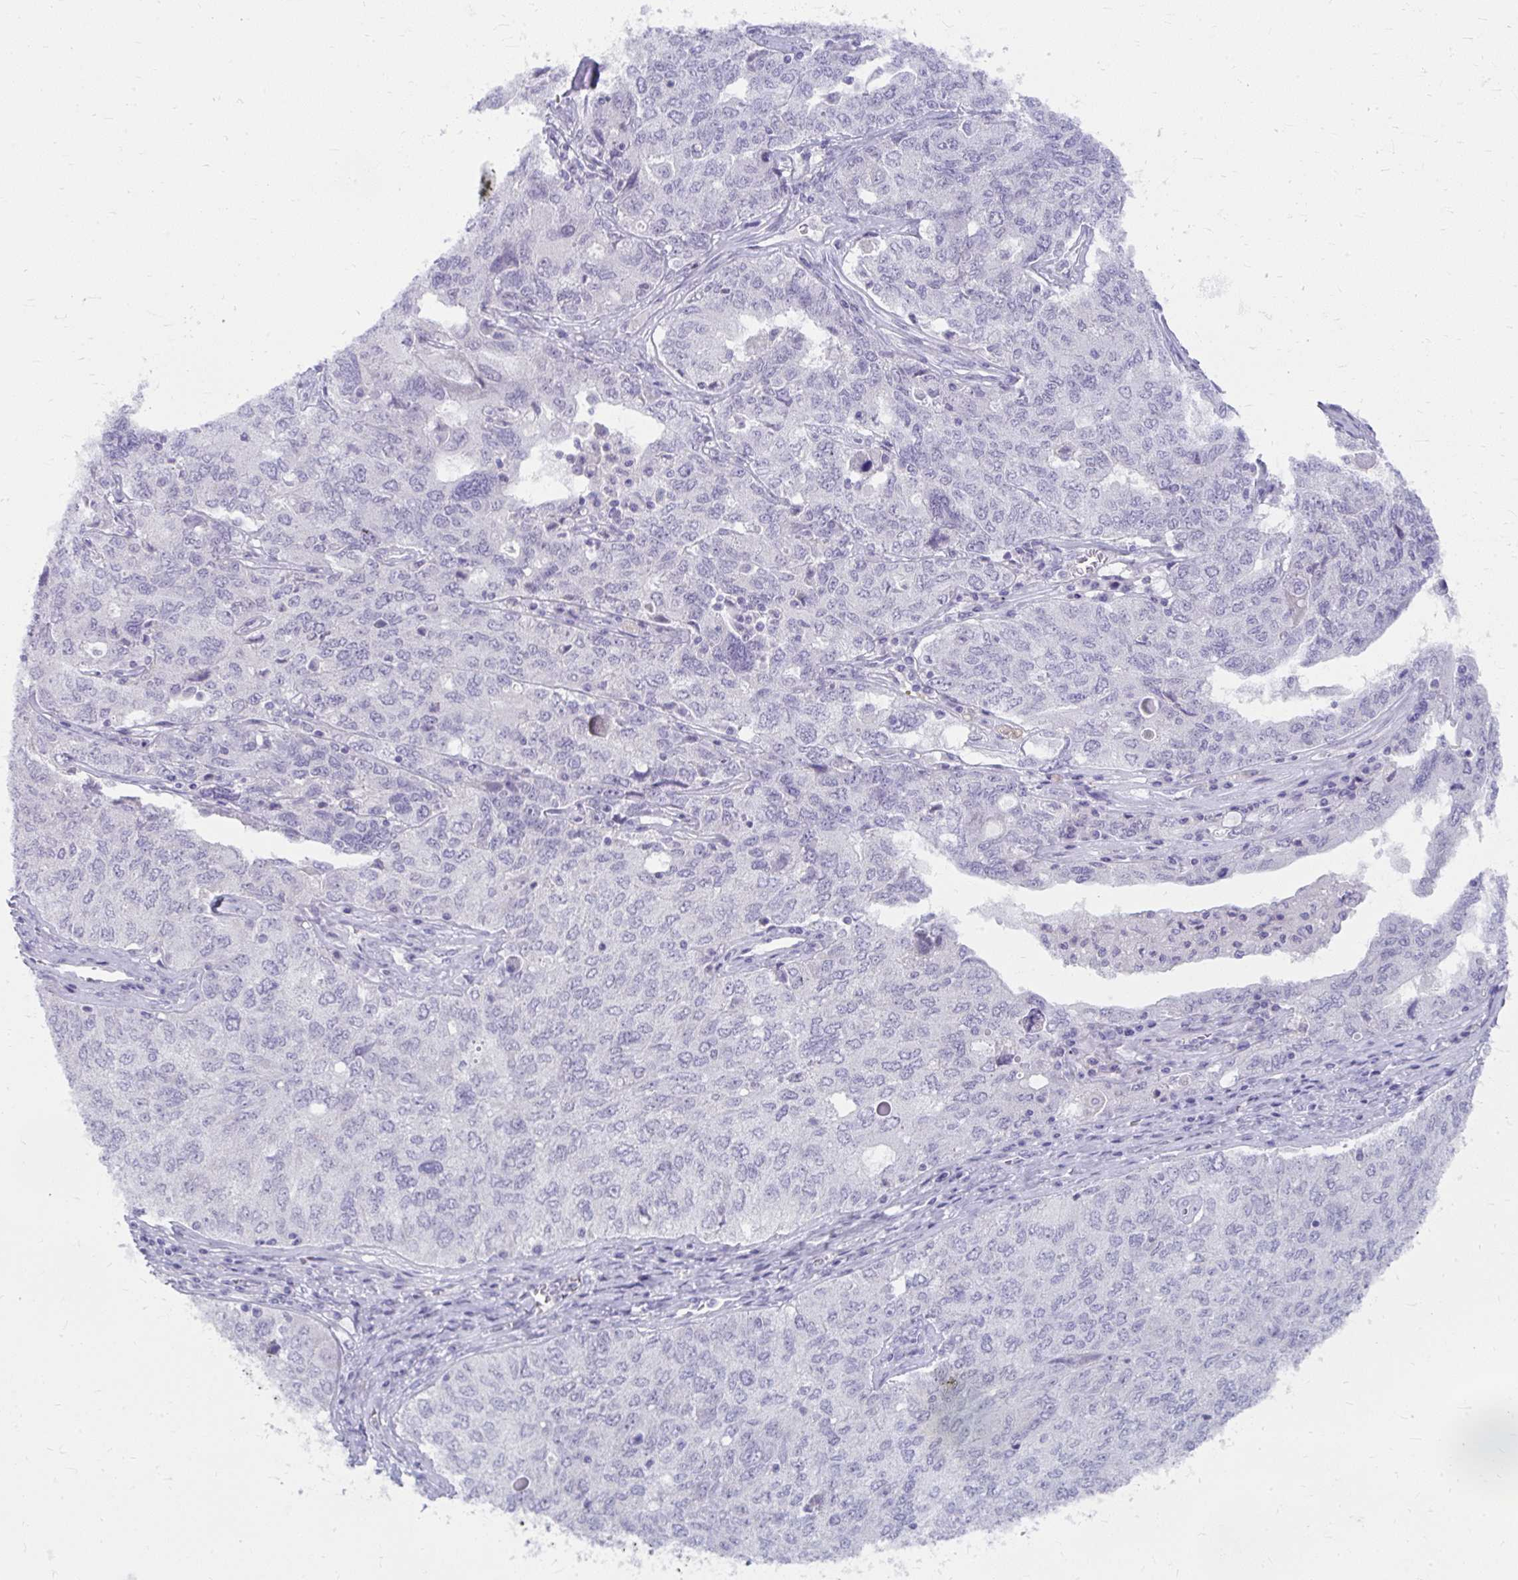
{"staining": {"intensity": "negative", "quantity": "none", "location": "none"}, "tissue": "ovarian cancer", "cell_type": "Tumor cells", "image_type": "cancer", "snomed": [{"axis": "morphology", "description": "Carcinoma, endometroid"}, {"axis": "topography", "description": "Ovary"}], "caption": "High power microscopy photomicrograph of an immunohistochemistry (IHC) photomicrograph of ovarian cancer (endometroid carcinoma), revealing no significant positivity in tumor cells.", "gene": "UGT3A2", "patient": {"sex": "female", "age": 62}}